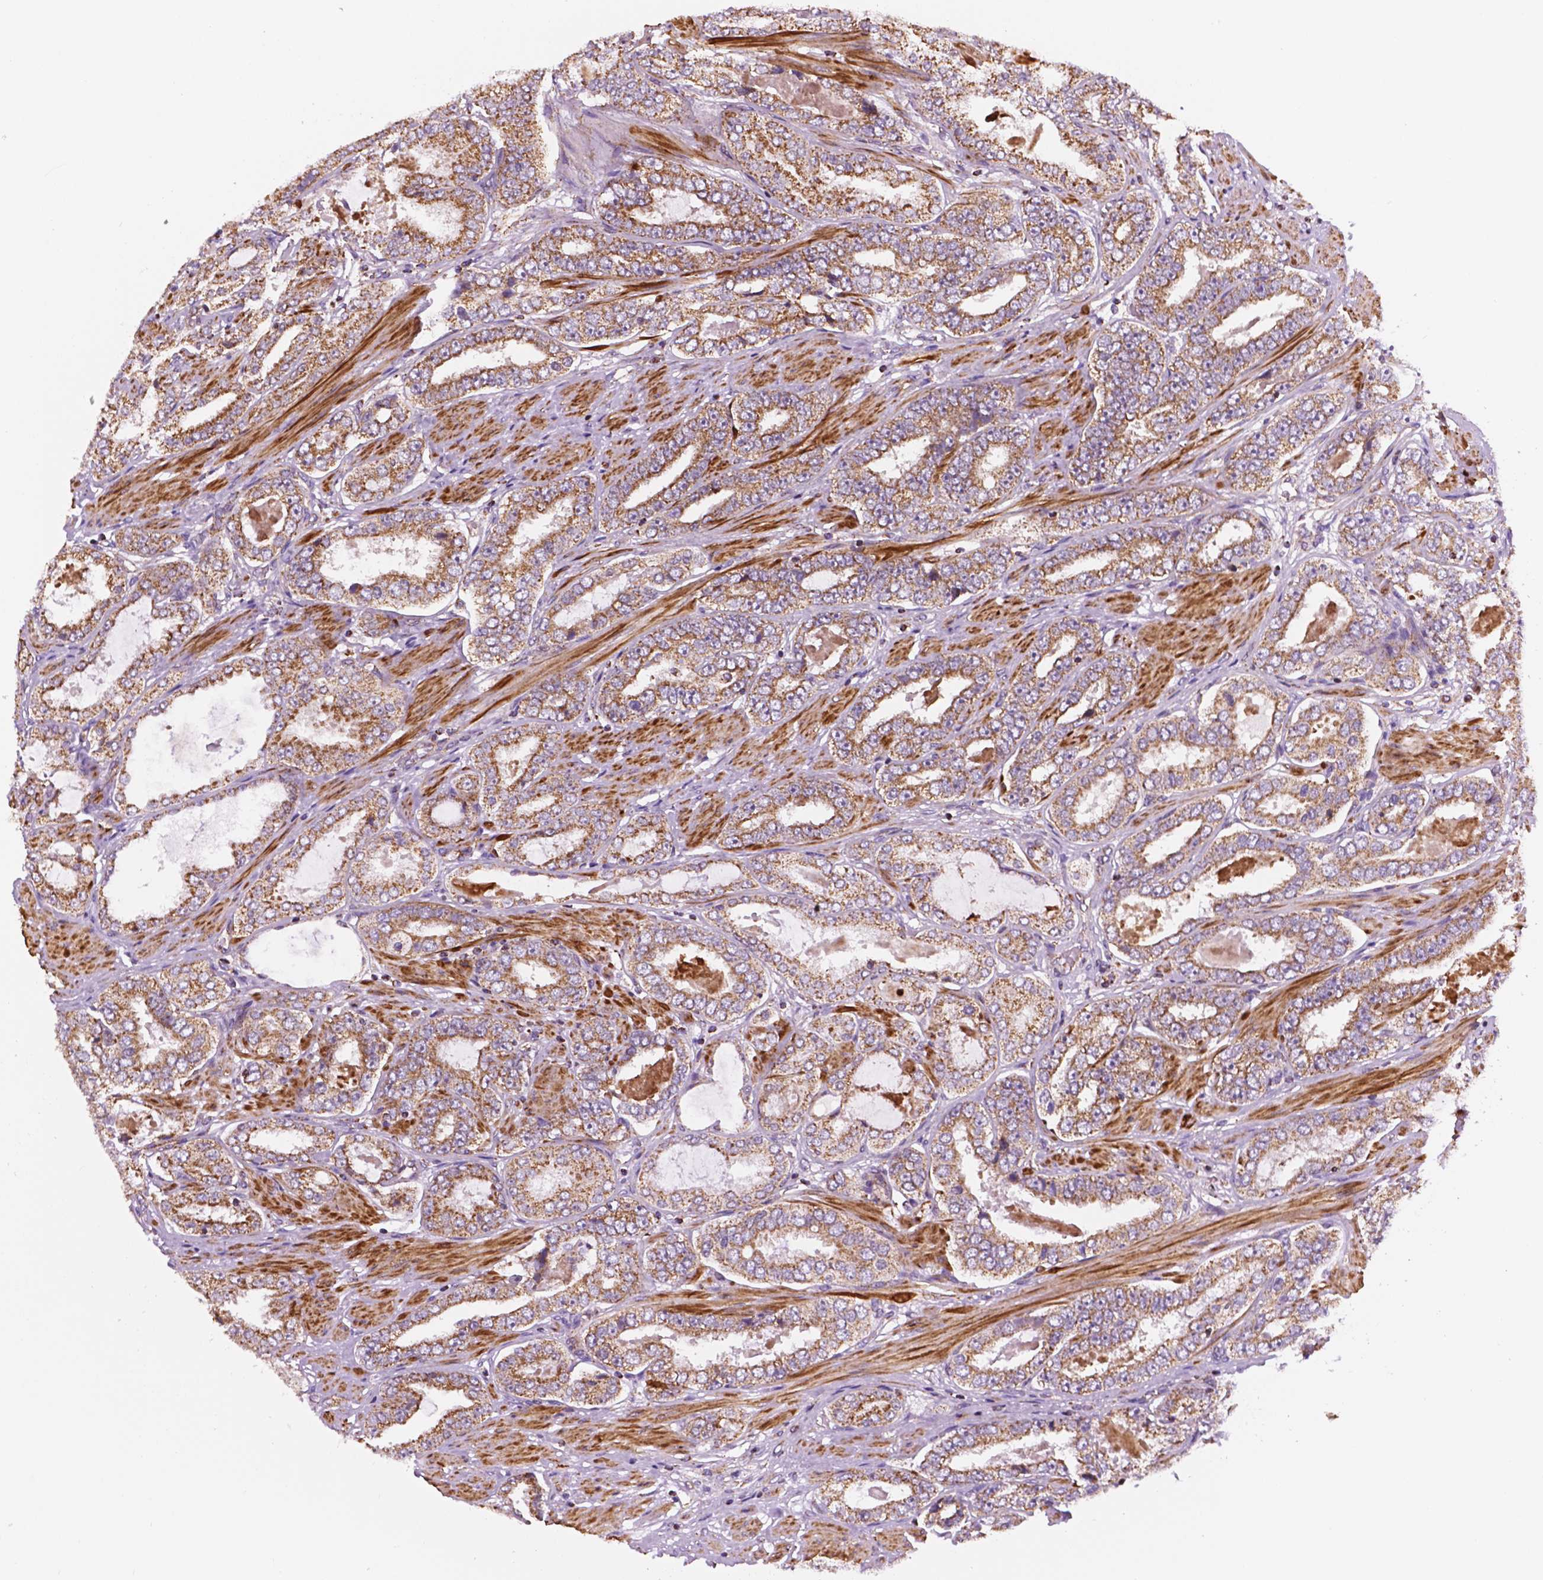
{"staining": {"intensity": "moderate", "quantity": ">75%", "location": "cytoplasmic/membranous"}, "tissue": "prostate cancer", "cell_type": "Tumor cells", "image_type": "cancer", "snomed": [{"axis": "morphology", "description": "Adenocarcinoma, High grade"}, {"axis": "topography", "description": "Prostate"}], "caption": "The image shows a brown stain indicating the presence of a protein in the cytoplasmic/membranous of tumor cells in prostate cancer (high-grade adenocarcinoma).", "gene": "GEMIN4", "patient": {"sex": "male", "age": 63}}